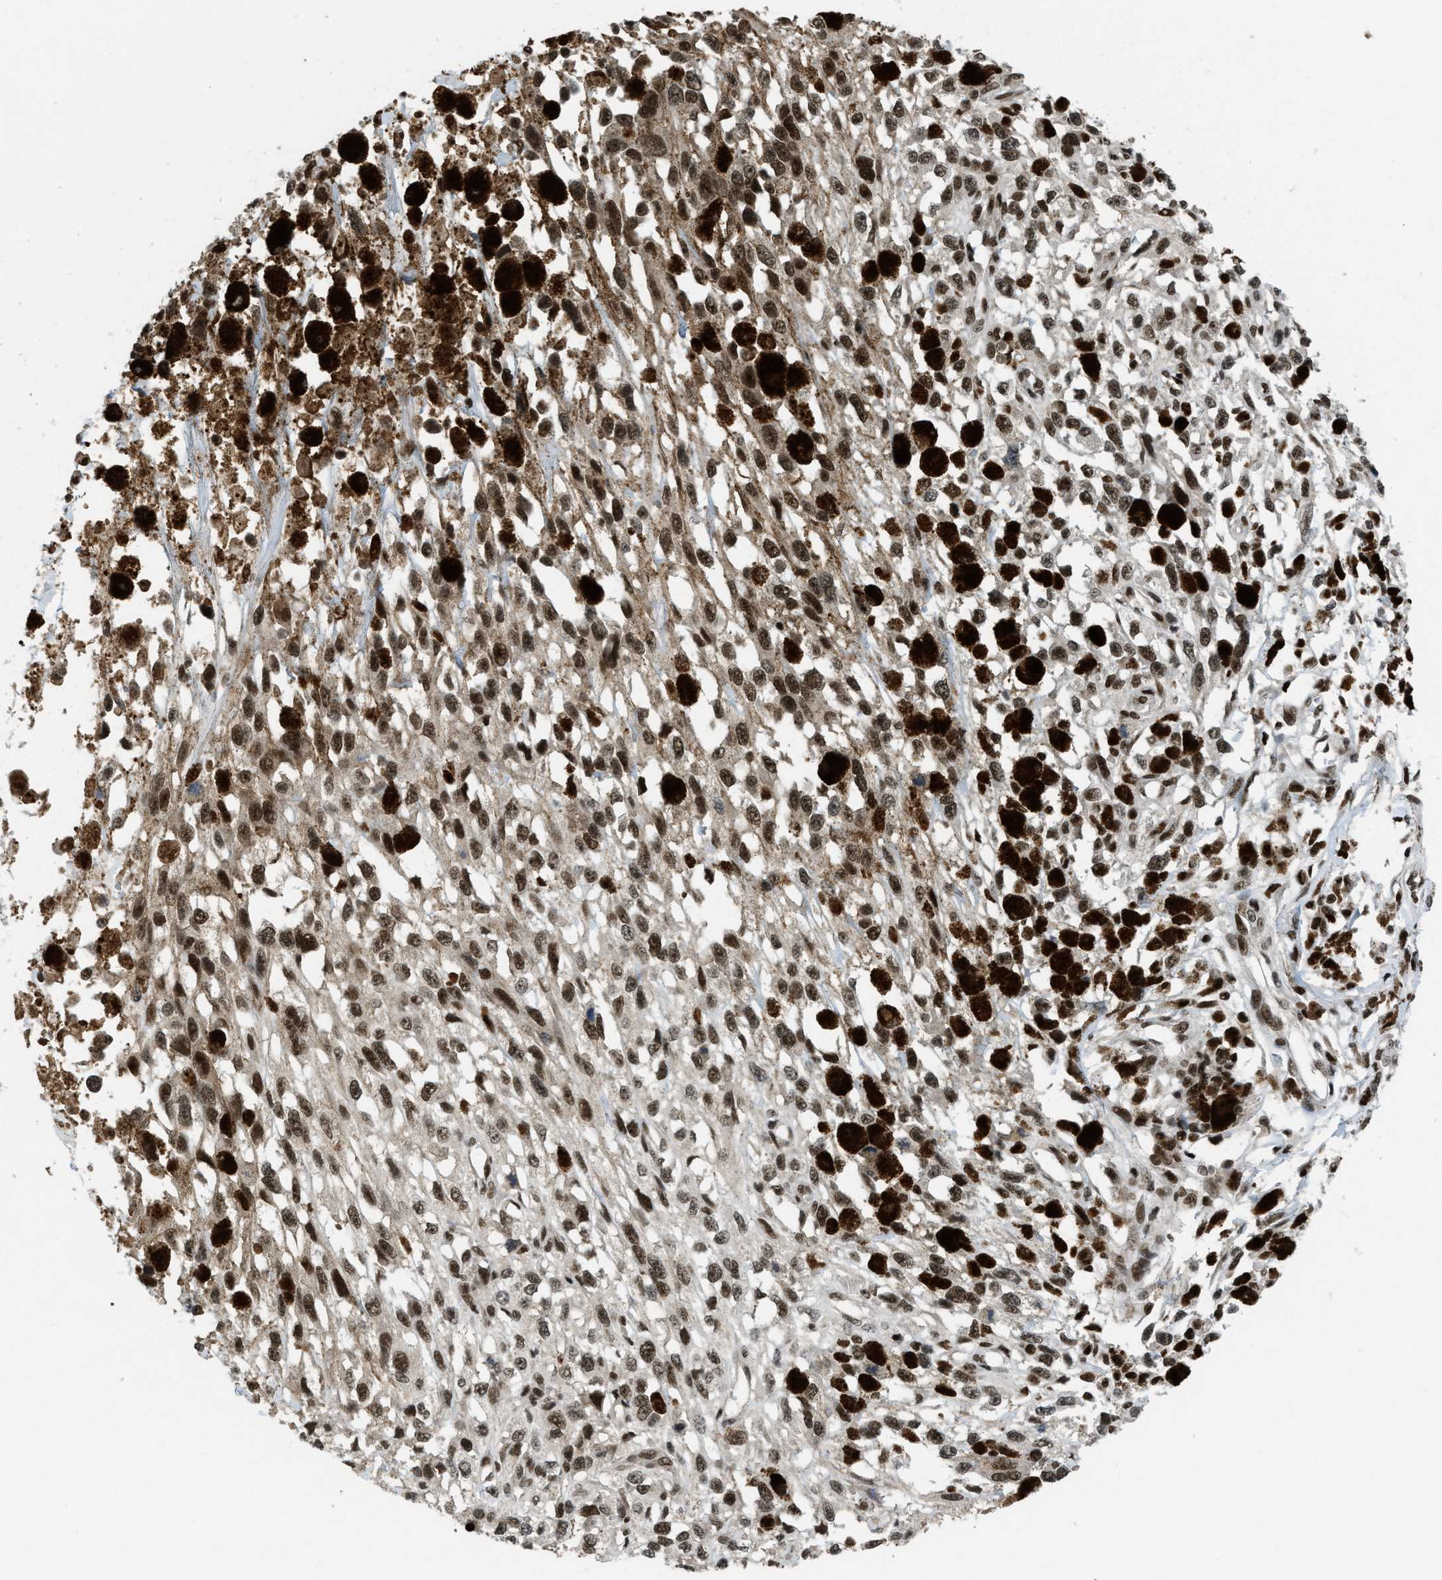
{"staining": {"intensity": "strong", "quantity": ">75%", "location": "nuclear"}, "tissue": "melanoma", "cell_type": "Tumor cells", "image_type": "cancer", "snomed": [{"axis": "morphology", "description": "Malignant melanoma, Metastatic site"}, {"axis": "topography", "description": "Lymph node"}], "caption": "Protein staining reveals strong nuclear staining in about >75% of tumor cells in malignant melanoma (metastatic site). The staining was performed using DAB to visualize the protein expression in brown, while the nuclei were stained in blue with hematoxylin (Magnification: 20x).", "gene": "RFX5", "patient": {"sex": "male", "age": 59}}